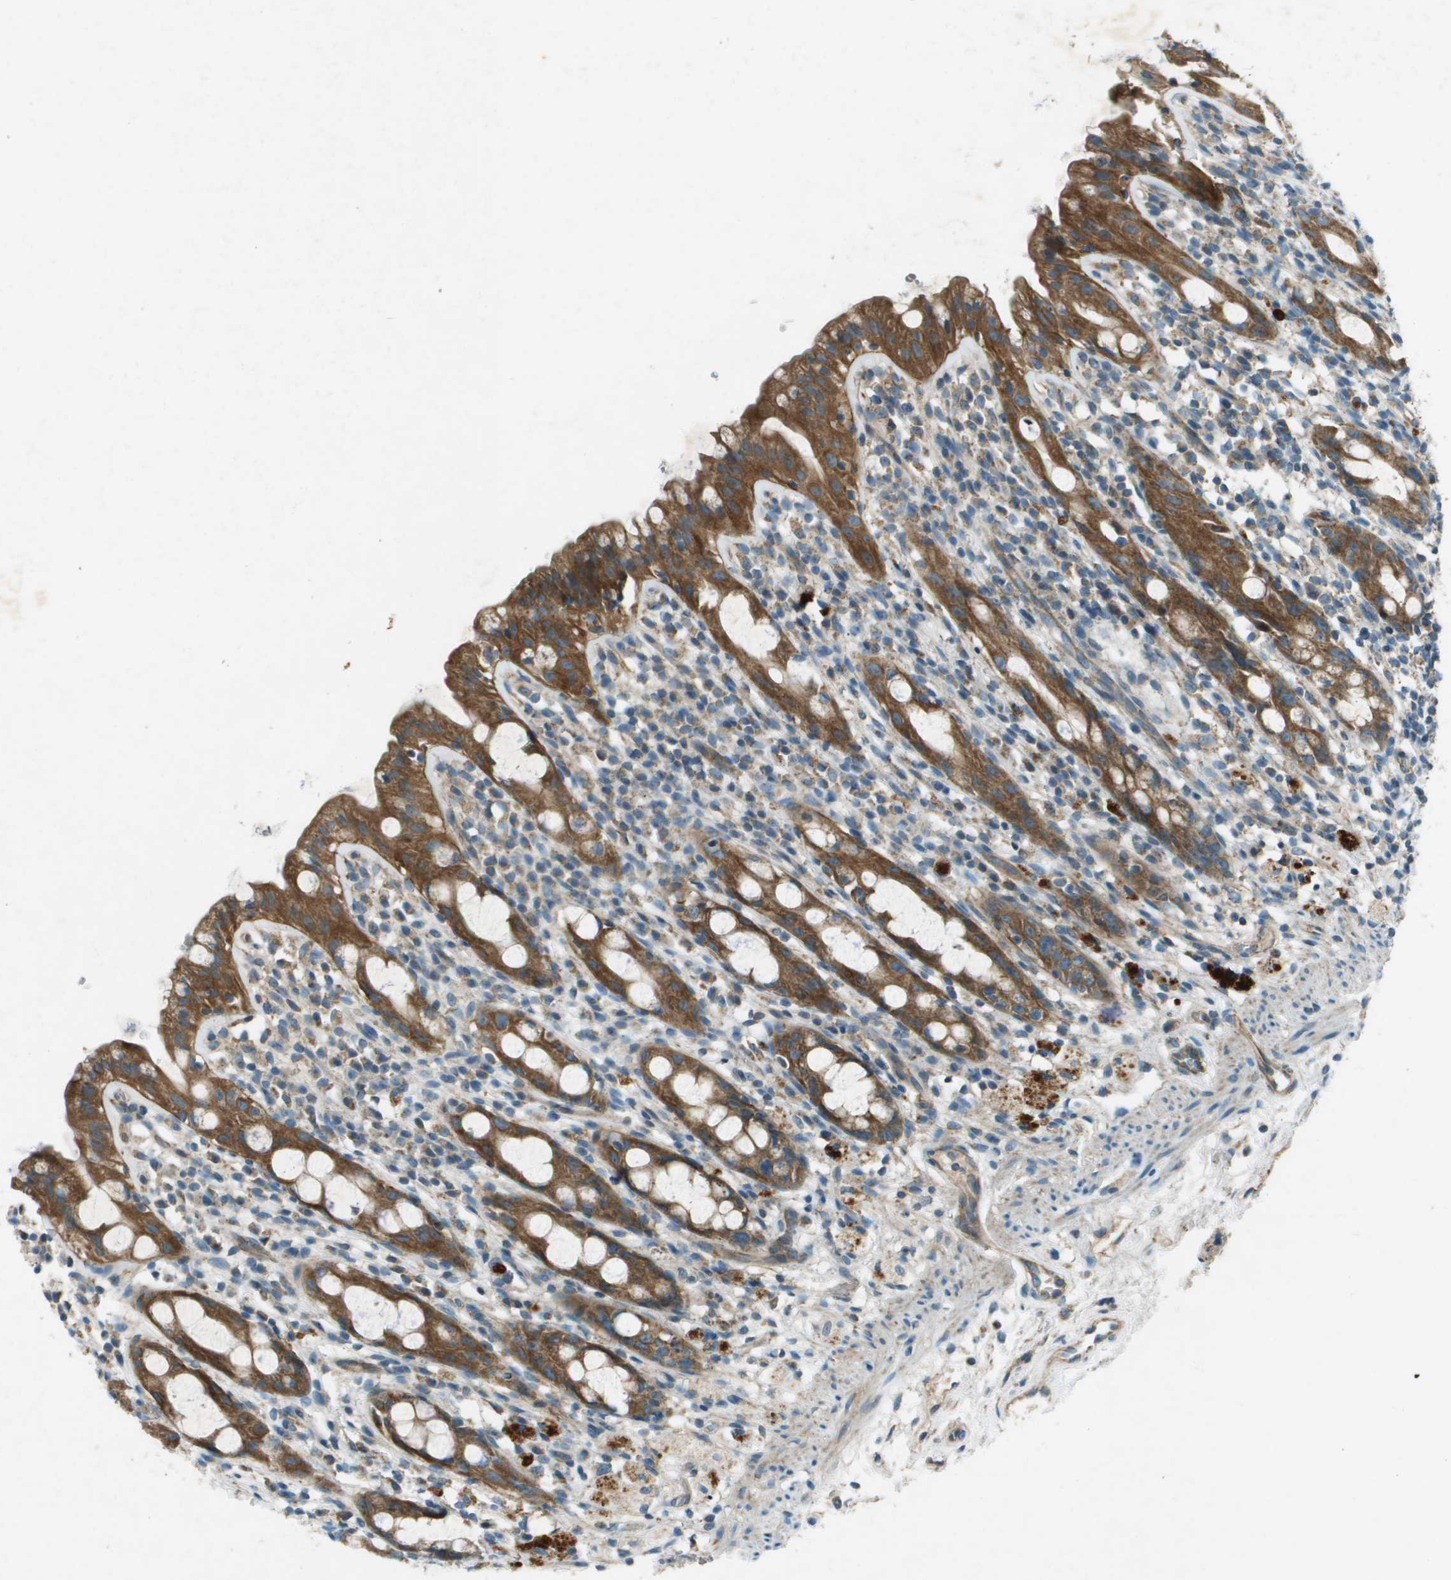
{"staining": {"intensity": "strong", "quantity": ">75%", "location": "cytoplasmic/membranous"}, "tissue": "rectum", "cell_type": "Glandular cells", "image_type": "normal", "snomed": [{"axis": "morphology", "description": "Normal tissue, NOS"}, {"axis": "topography", "description": "Rectum"}], "caption": "Strong cytoplasmic/membranous staining is identified in about >75% of glandular cells in normal rectum.", "gene": "MIGA1", "patient": {"sex": "male", "age": 44}}